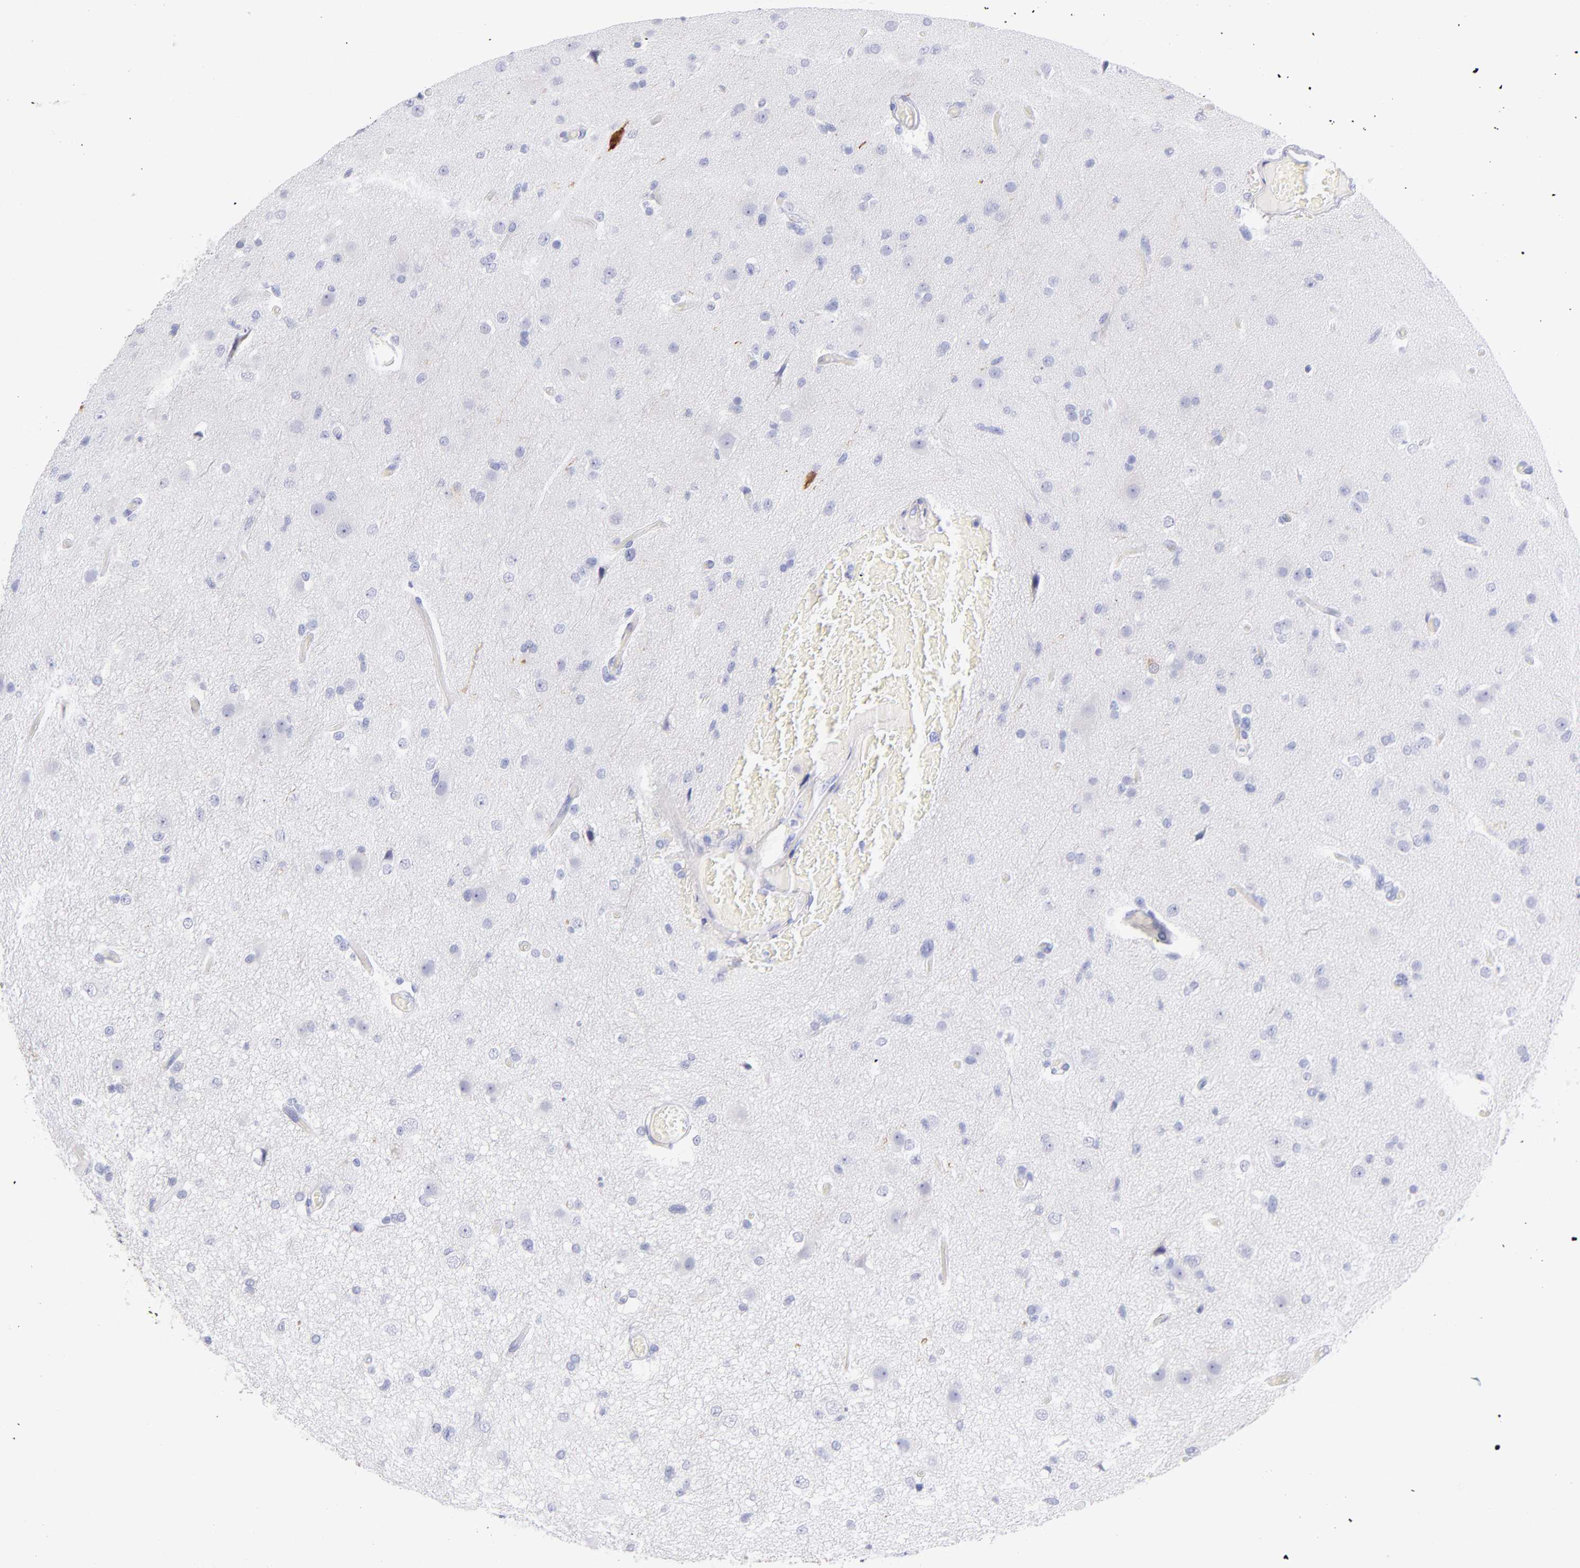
{"staining": {"intensity": "negative", "quantity": "none", "location": "none"}, "tissue": "glioma", "cell_type": "Tumor cells", "image_type": "cancer", "snomed": [{"axis": "morphology", "description": "Glioma, malignant, High grade"}, {"axis": "topography", "description": "Brain"}], "caption": "An immunohistochemistry (IHC) photomicrograph of glioma is shown. There is no staining in tumor cells of glioma. Nuclei are stained in blue.", "gene": "SCGN", "patient": {"sex": "male", "age": 33}}